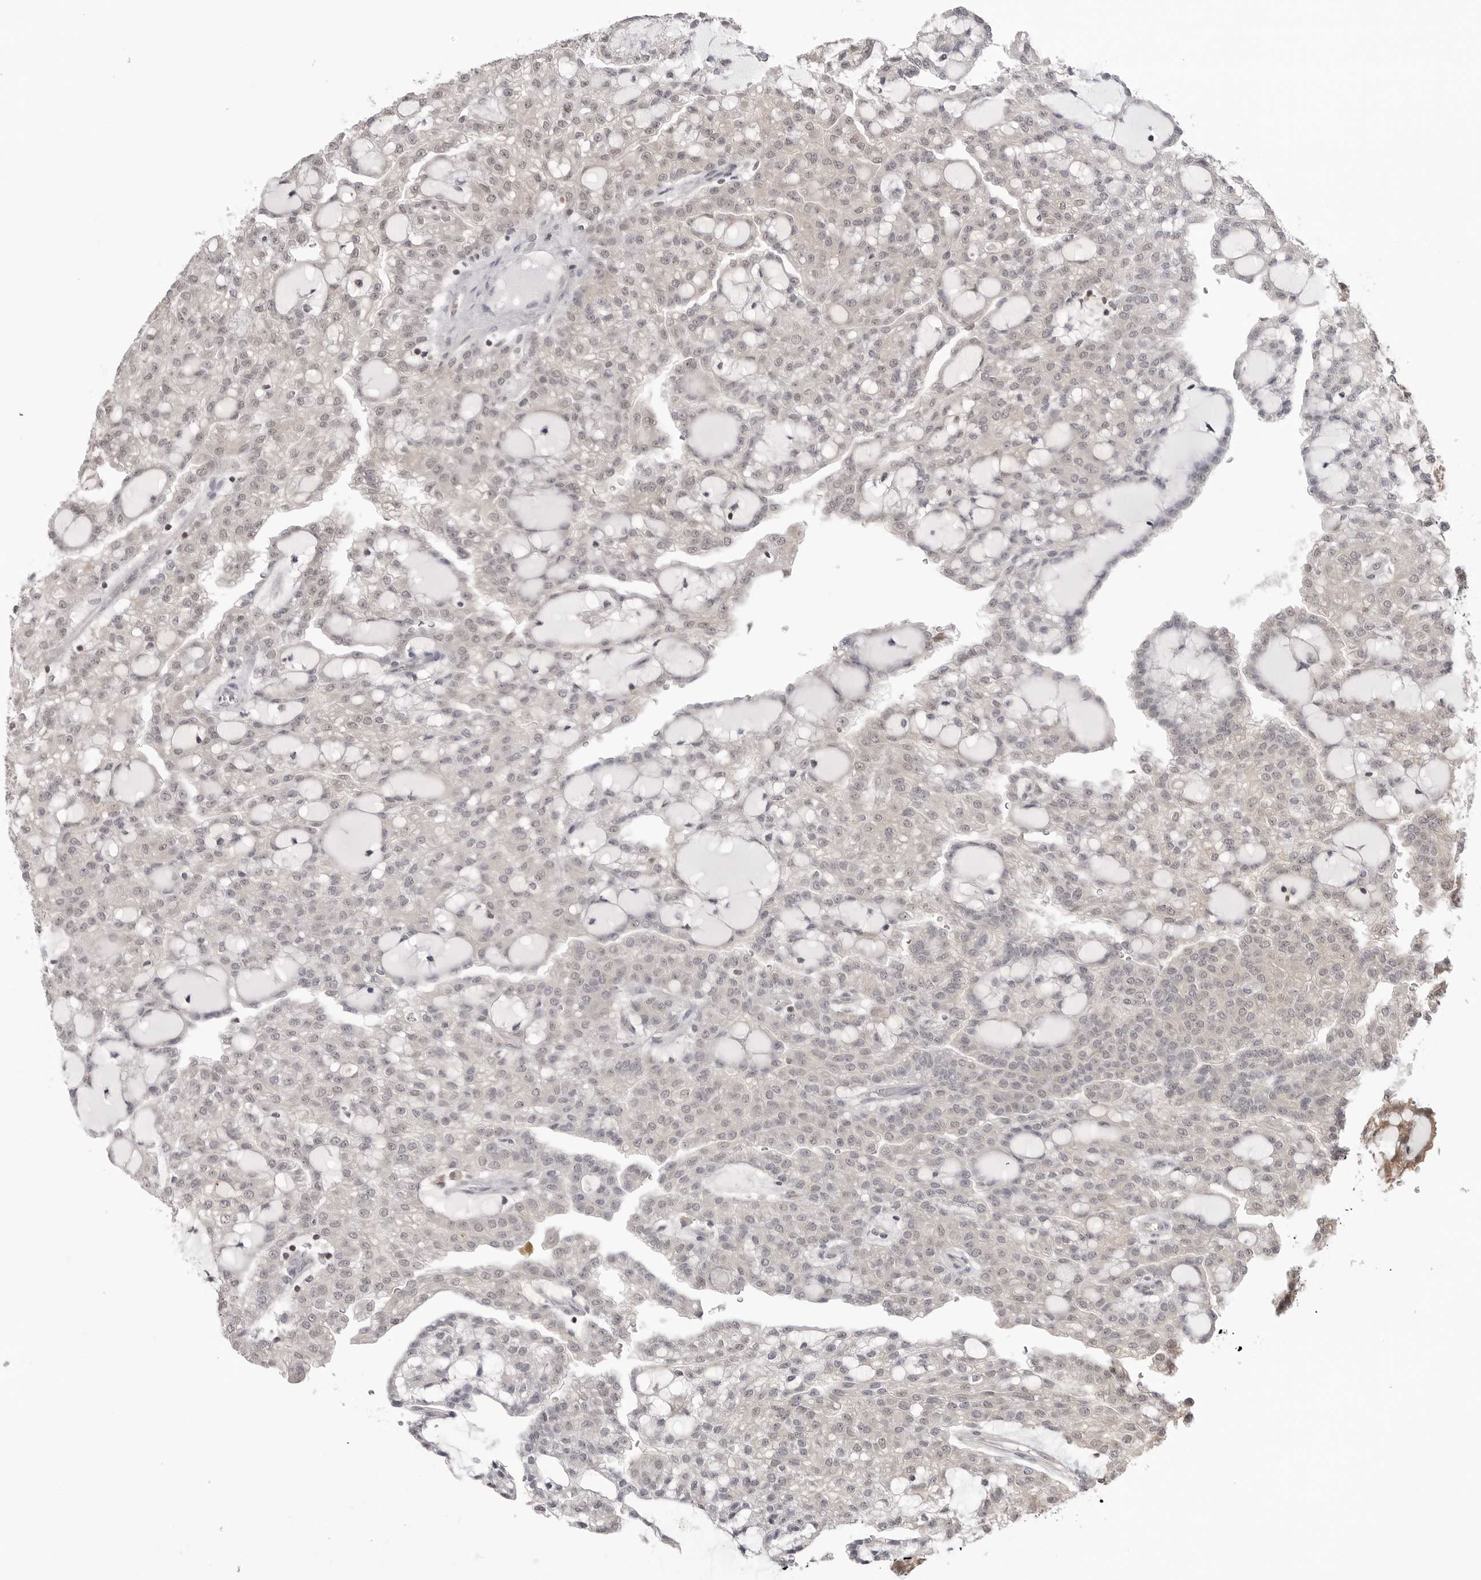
{"staining": {"intensity": "weak", "quantity": "<25%", "location": "nuclear"}, "tissue": "renal cancer", "cell_type": "Tumor cells", "image_type": "cancer", "snomed": [{"axis": "morphology", "description": "Adenocarcinoma, NOS"}, {"axis": "topography", "description": "Kidney"}], "caption": "The histopathology image displays no staining of tumor cells in adenocarcinoma (renal). Brightfield microscopy of immunohistochemistry (IHC) stained with DAB (3,3'-diaminobenzidine) (brown) and hematoxylin (blue), captured at high magnification.", "gene": "YWHAG", "patient": {"sex": "male", "age": 63}}